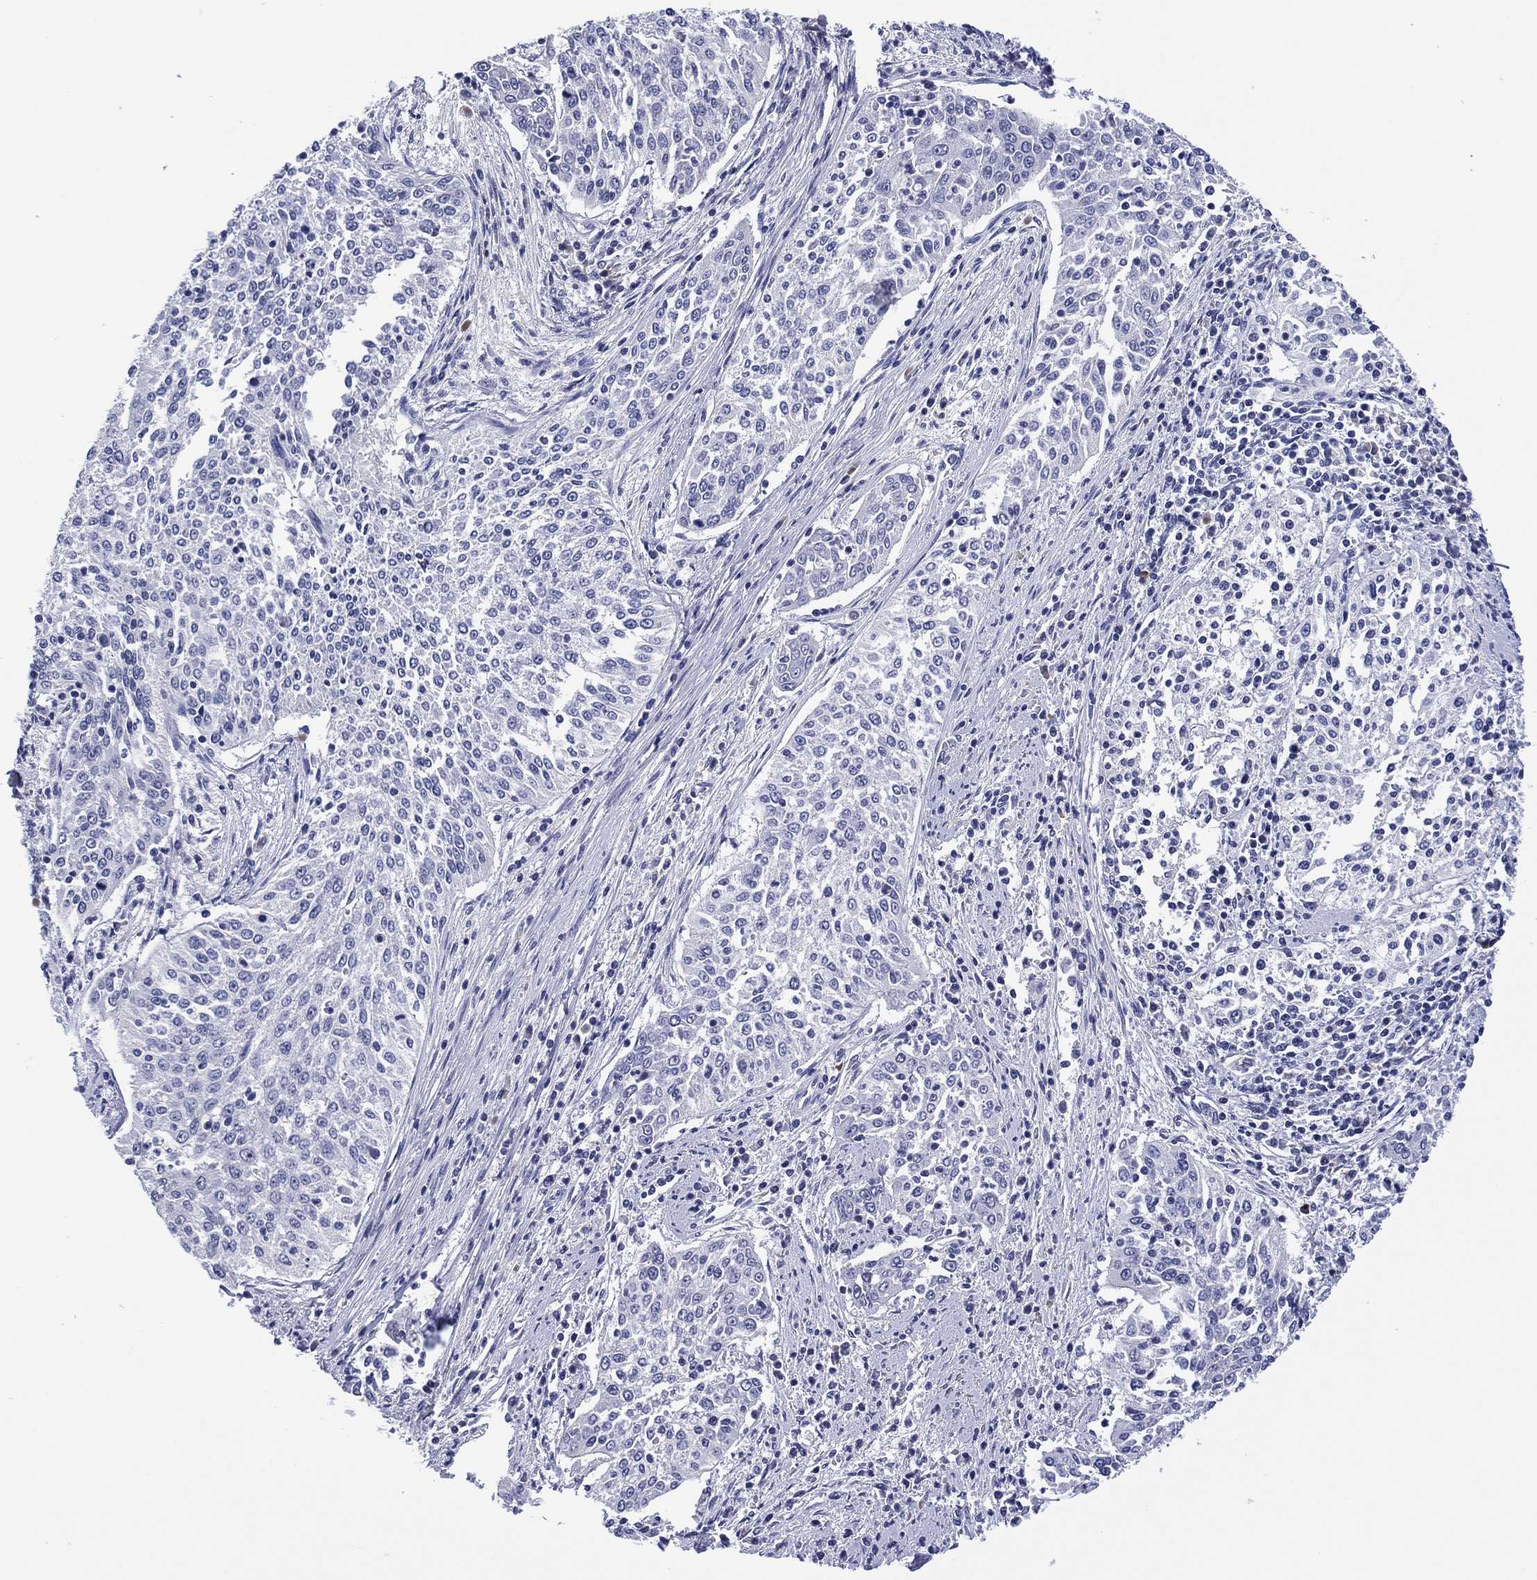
{"staining": {"intensity": "negative", "quantity": "none", "location": "none"}, "tissue": "cervical cancer", "cell_type": "Tumor cells", "image_type": "cancer", "snomed": [{"axis": "morphology", "description": "Squamous cell carcinoma, NOS"}, {"axis": "topography", "description": "Cervix"}], "caption": "Immunohistochemistry histopathology image of neoplastic tissue: cervical cancer stained with DAB (3,3'-diaminobenzidine) reveals no significant protein expression in tumor cells. (Brightfield microscopy of DAB immunohistochemistry (IHC) at high magnification).", "gene": "CLIP3", "patient": {"sex": "female", "age": 41}}